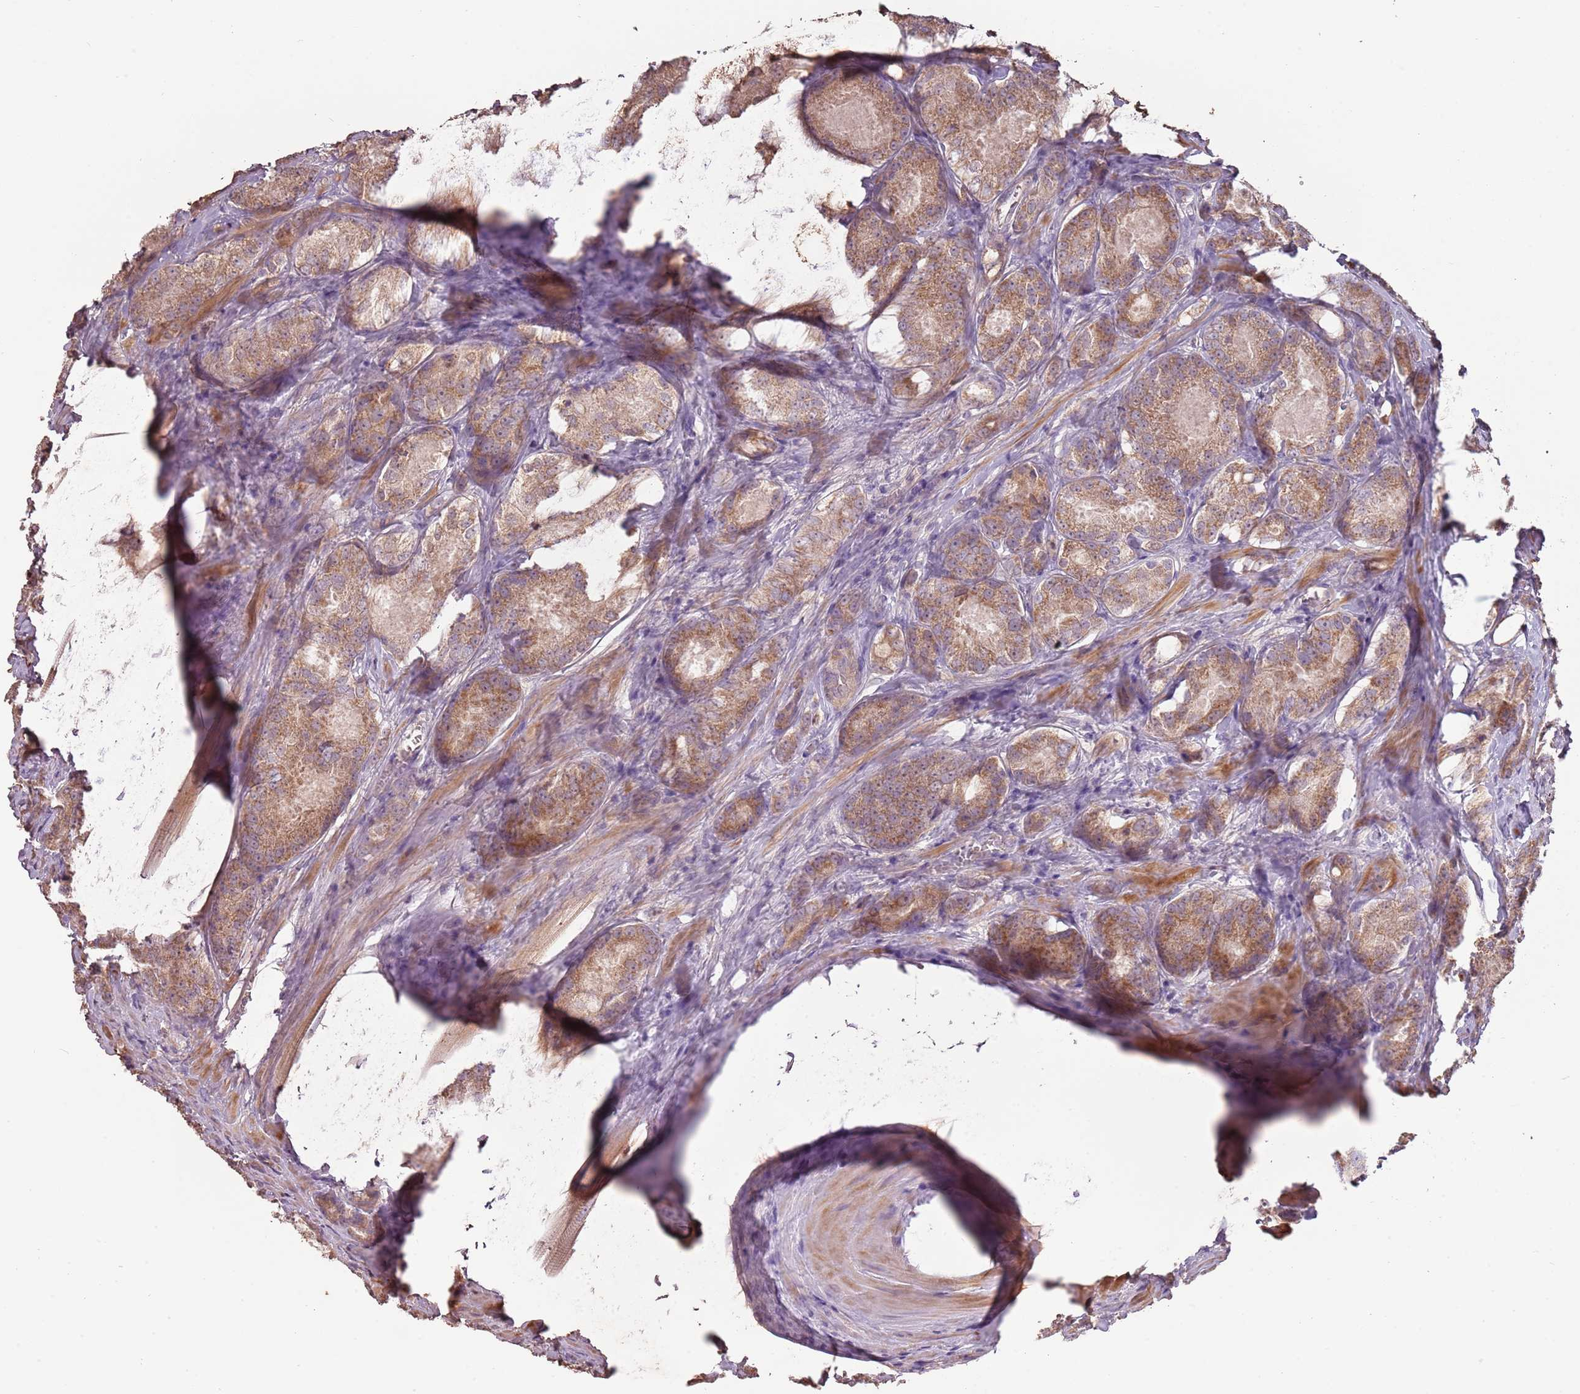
{"staining": {"intensity": "moderate", "quantity": ">75%", "location": "cytoplasmic/membranous"}, "tissue": "prostate cancer", "cell_type": "Tumor cells", "image_type": "cancer", "snomed": [{"axis": "morphology", "description": "Adenocarcinoma, Low grade"}, {"axis": "topography", "description": "Prostate"}], "caption": "A micrograph showing moderate cytoplasmic/membranous positivity in approximately >75% of tumor cells in prostate cancer, as visualized by brown immunohistochemical staining.", "gene": "FECH", "patient": {"sex": "male", "age": 68}}